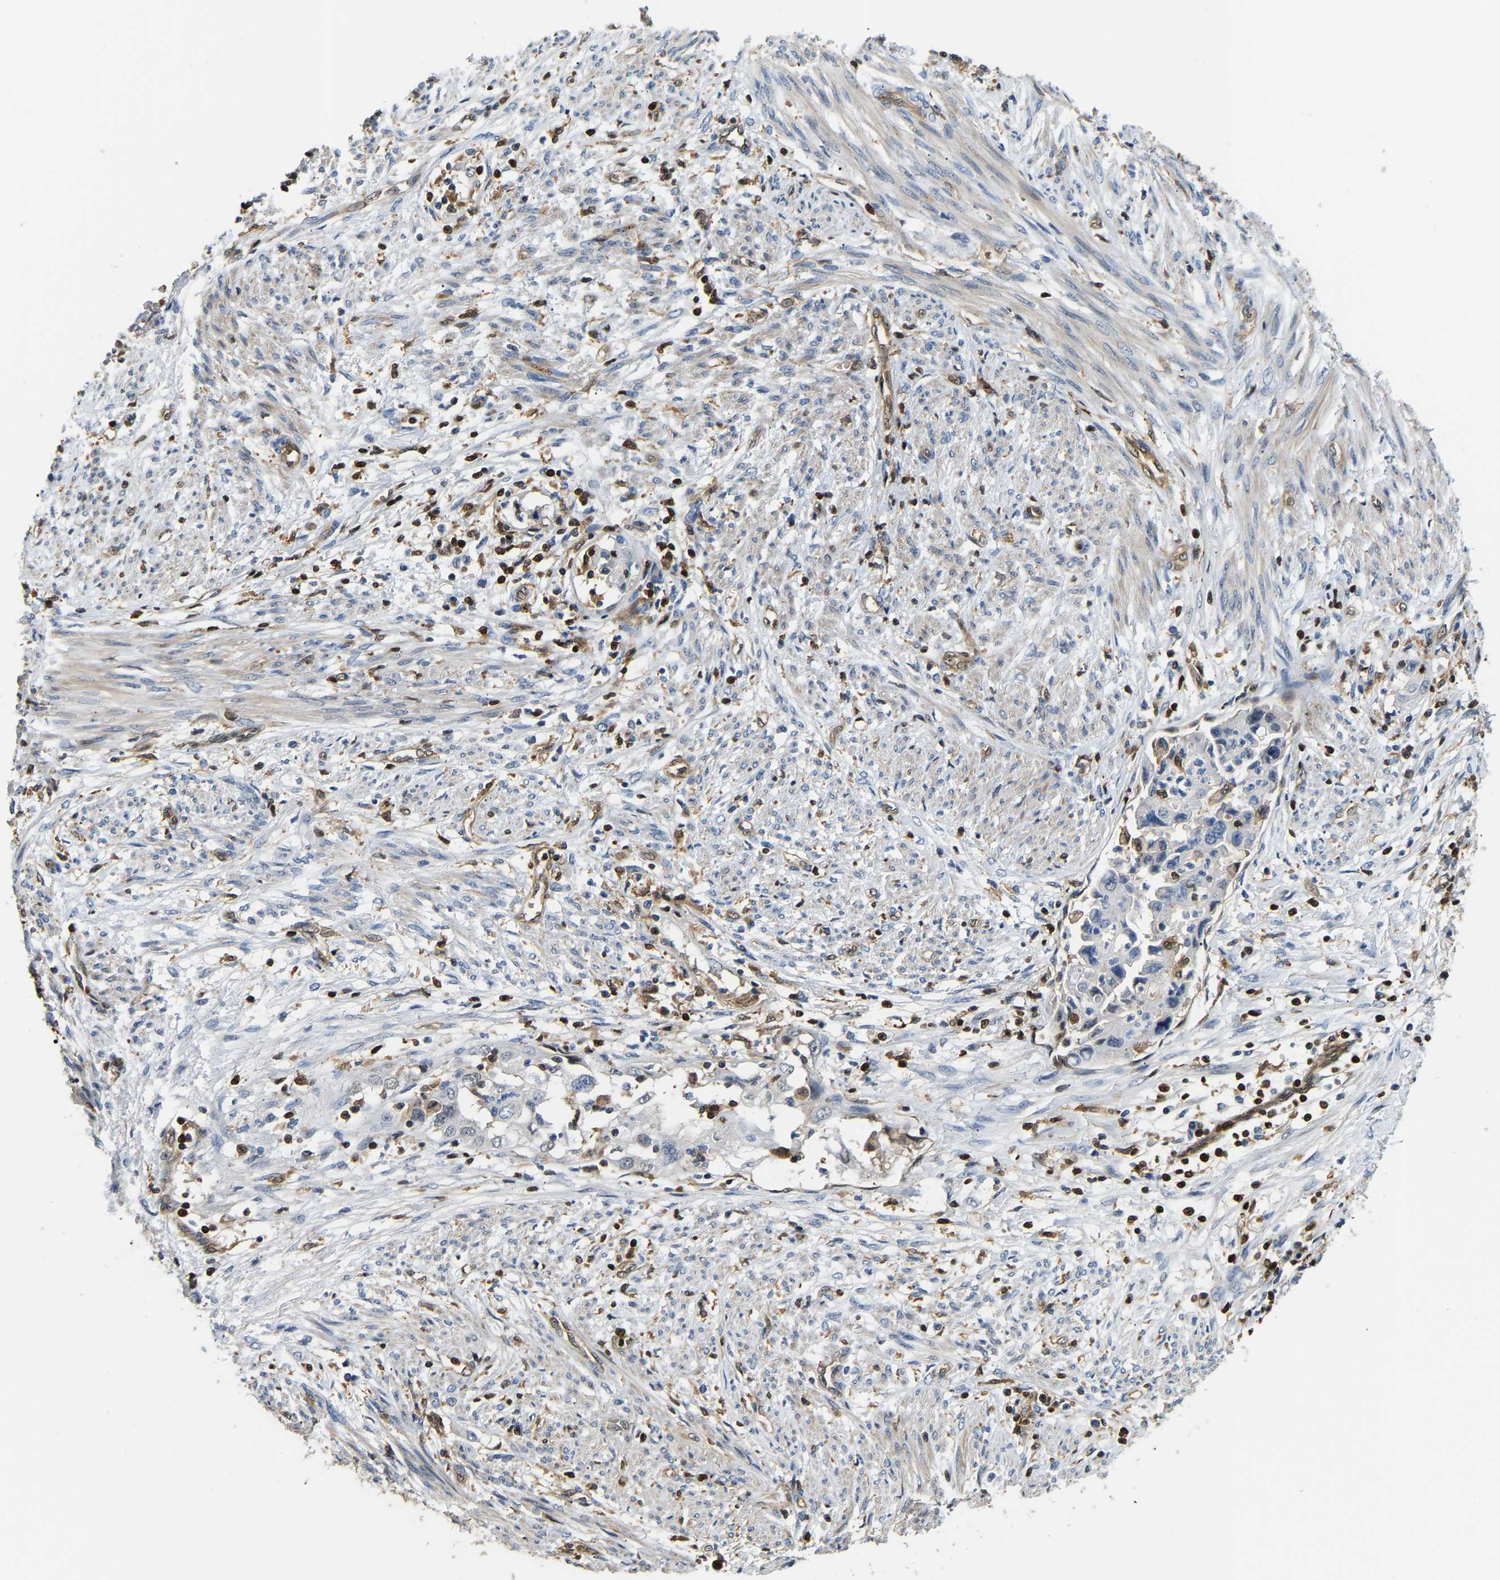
{"staining": {"intensity": "negative", "quantity": "none", "location": "none"}, "tissue": "endometrial cancer", "cell_type": "Tumor cells", "image_type": "cancer", "snomed": [{"axis": "morphology", "description": "Adenocarcinoma, NOS"}, {"axis": "topography", "description": "Endometrium"}], "caption": "There is no significant staining in tumor cells of endometrial adenocarcinoma.", "gene": "GIMAP7", "patient": {"sex": "female", "age": 85}}